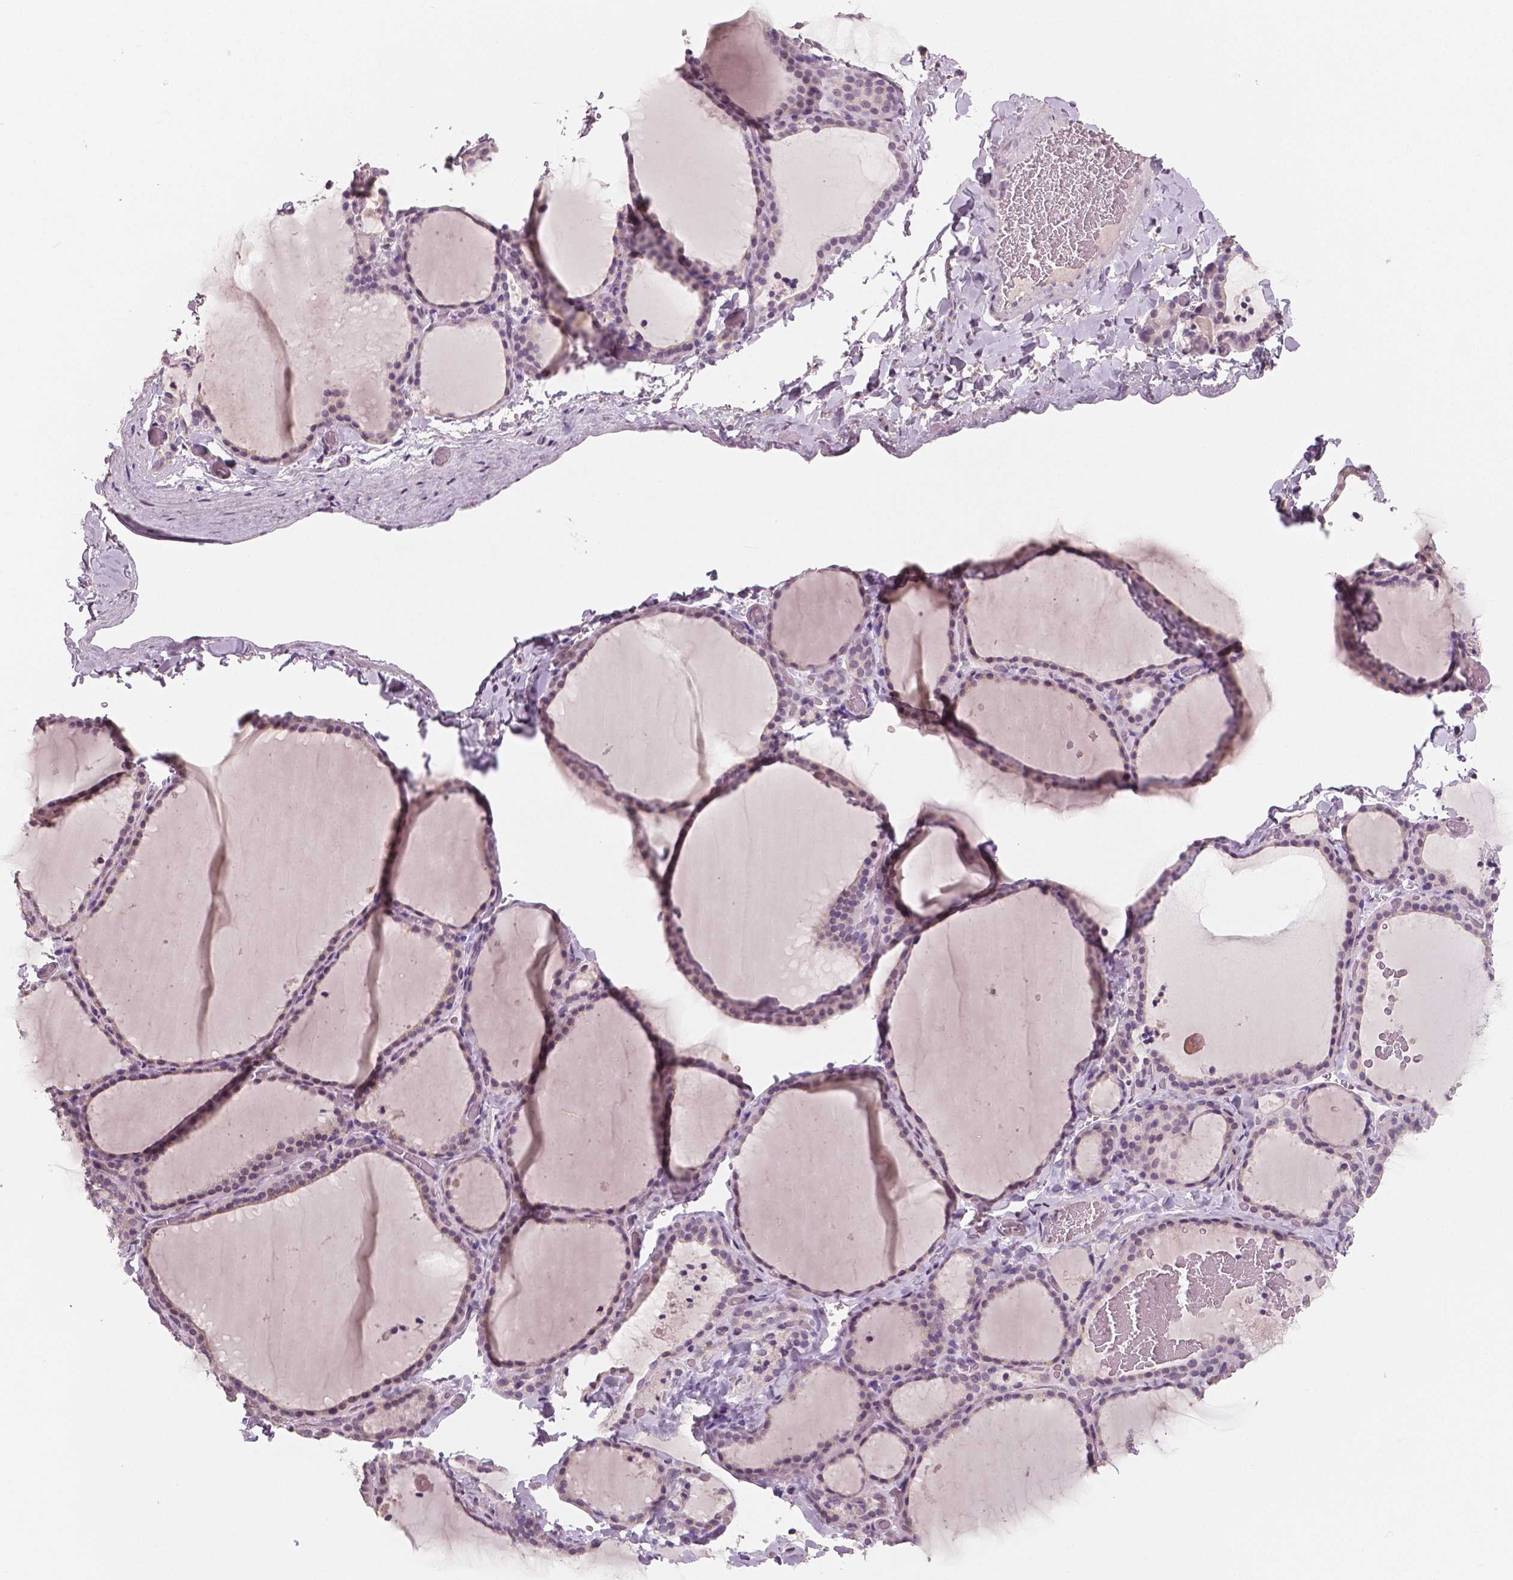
{"staining": {"intensity": "negative", "quantity": "none", "location": "none"}, "tissue": "thyroid gland", "cell_type": "Glandular cells", "image_type": "normal", "snomed": [{"axis": "morphology", "description": "Normal tissue, NOS"}, {"axis": "topography", "description": "Thyroid gland"}], "caption": "IHC of unremarkable thyroid gland demonstrates no positivity in glandular cells. (Brightfield microscopy of DAB (3,3'-diaminobenzidine) immunohistochemistry (IHC) at high magnification).", "gene": "NECAB1", "patient": {"sex": "female", "age": 22}}